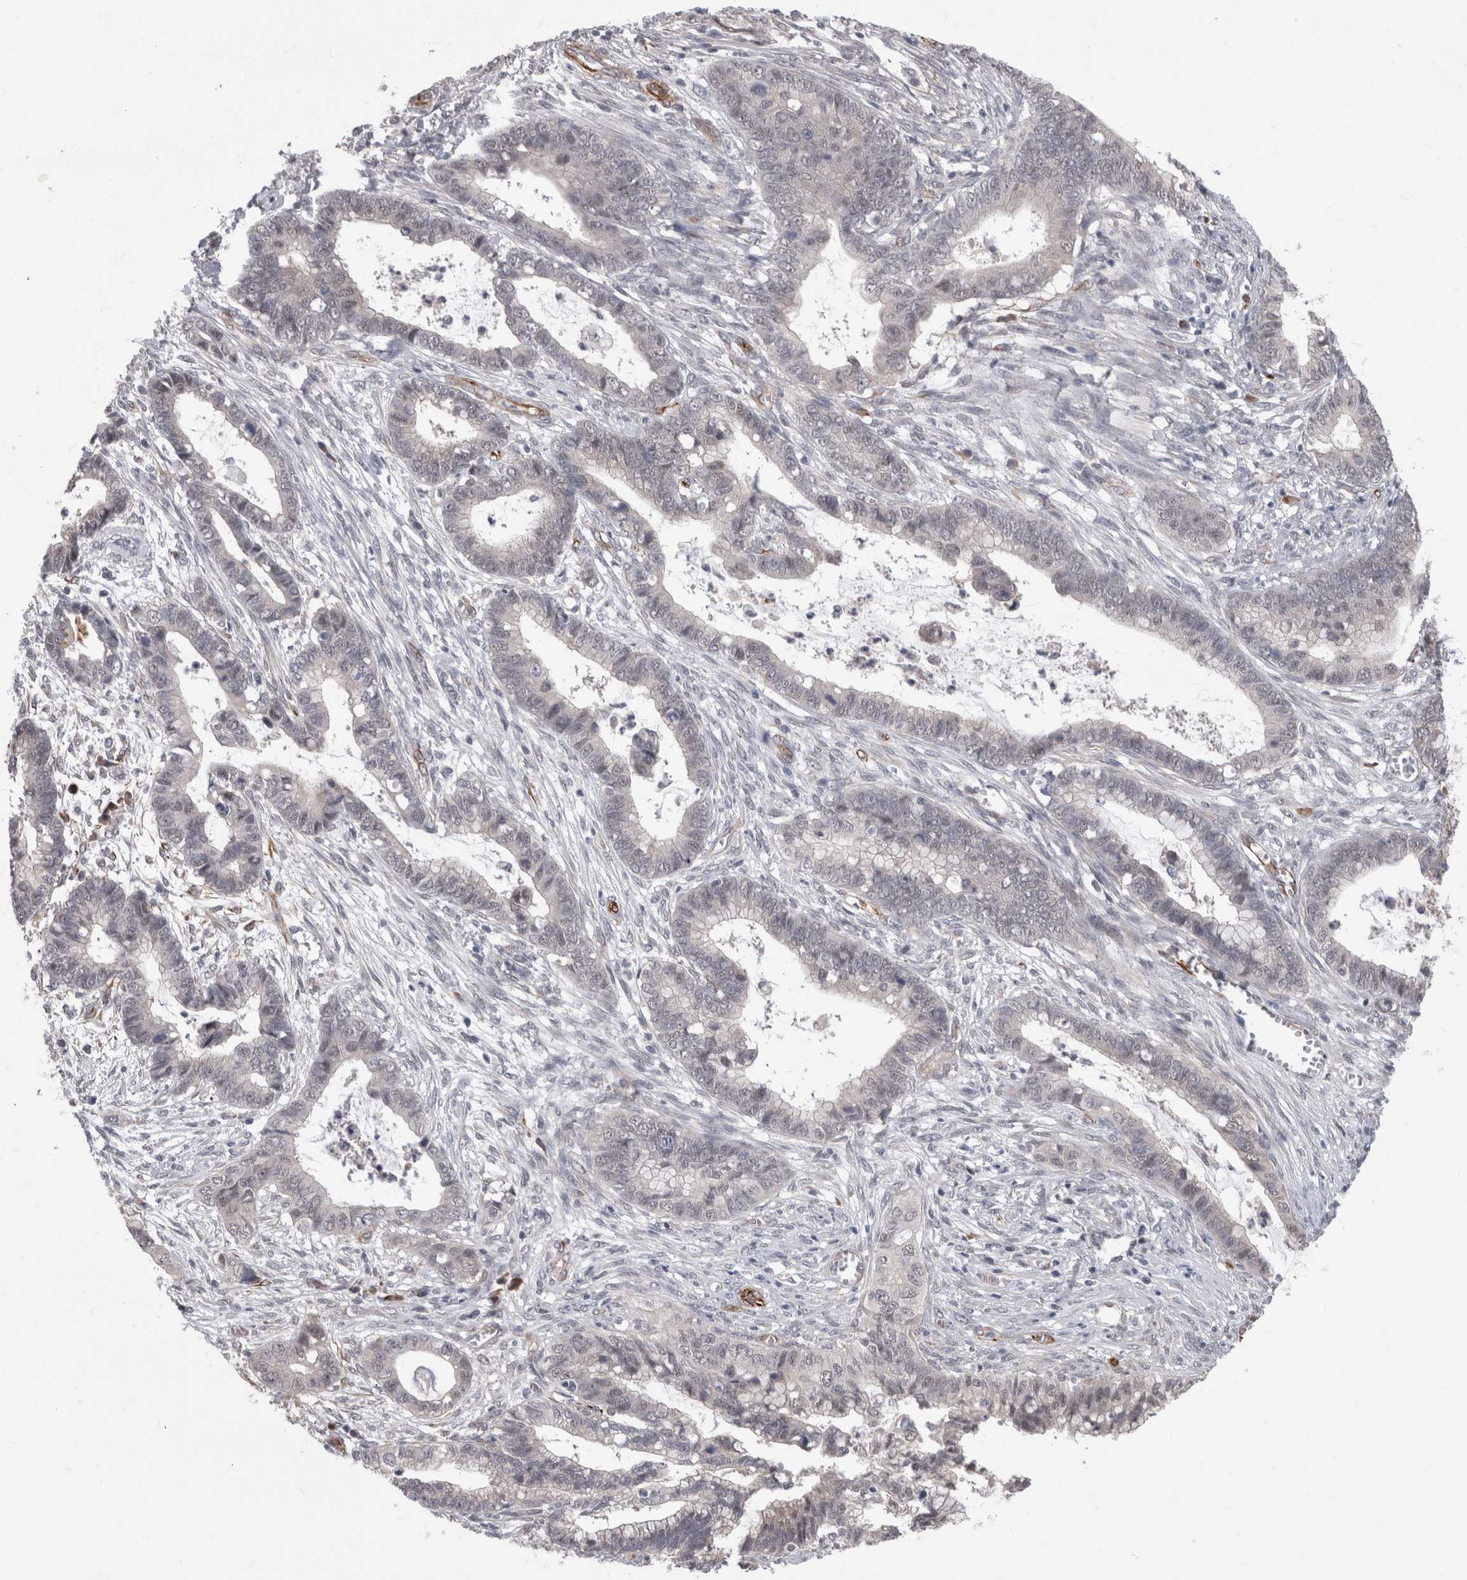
{"staining": {"intensity": "negative", "quantity": "none", "location": "none"}, "tissue": "cervical cancer", "cell_type": "Tumor cells", "image_type": "cancer", "snomed": [{"axis": "morphology", "description": "Adenocarcinoma, NOS"}, {"axis": "topography", "description": "Cervix"}], "caption": "Human cervical cancer (adenocarcinoma) stained for a protein using immunohistochemistry reveals no positivity in tumor cells.", "gene": "FAM83H", "patient": {"sex": "female", "age": 44}}